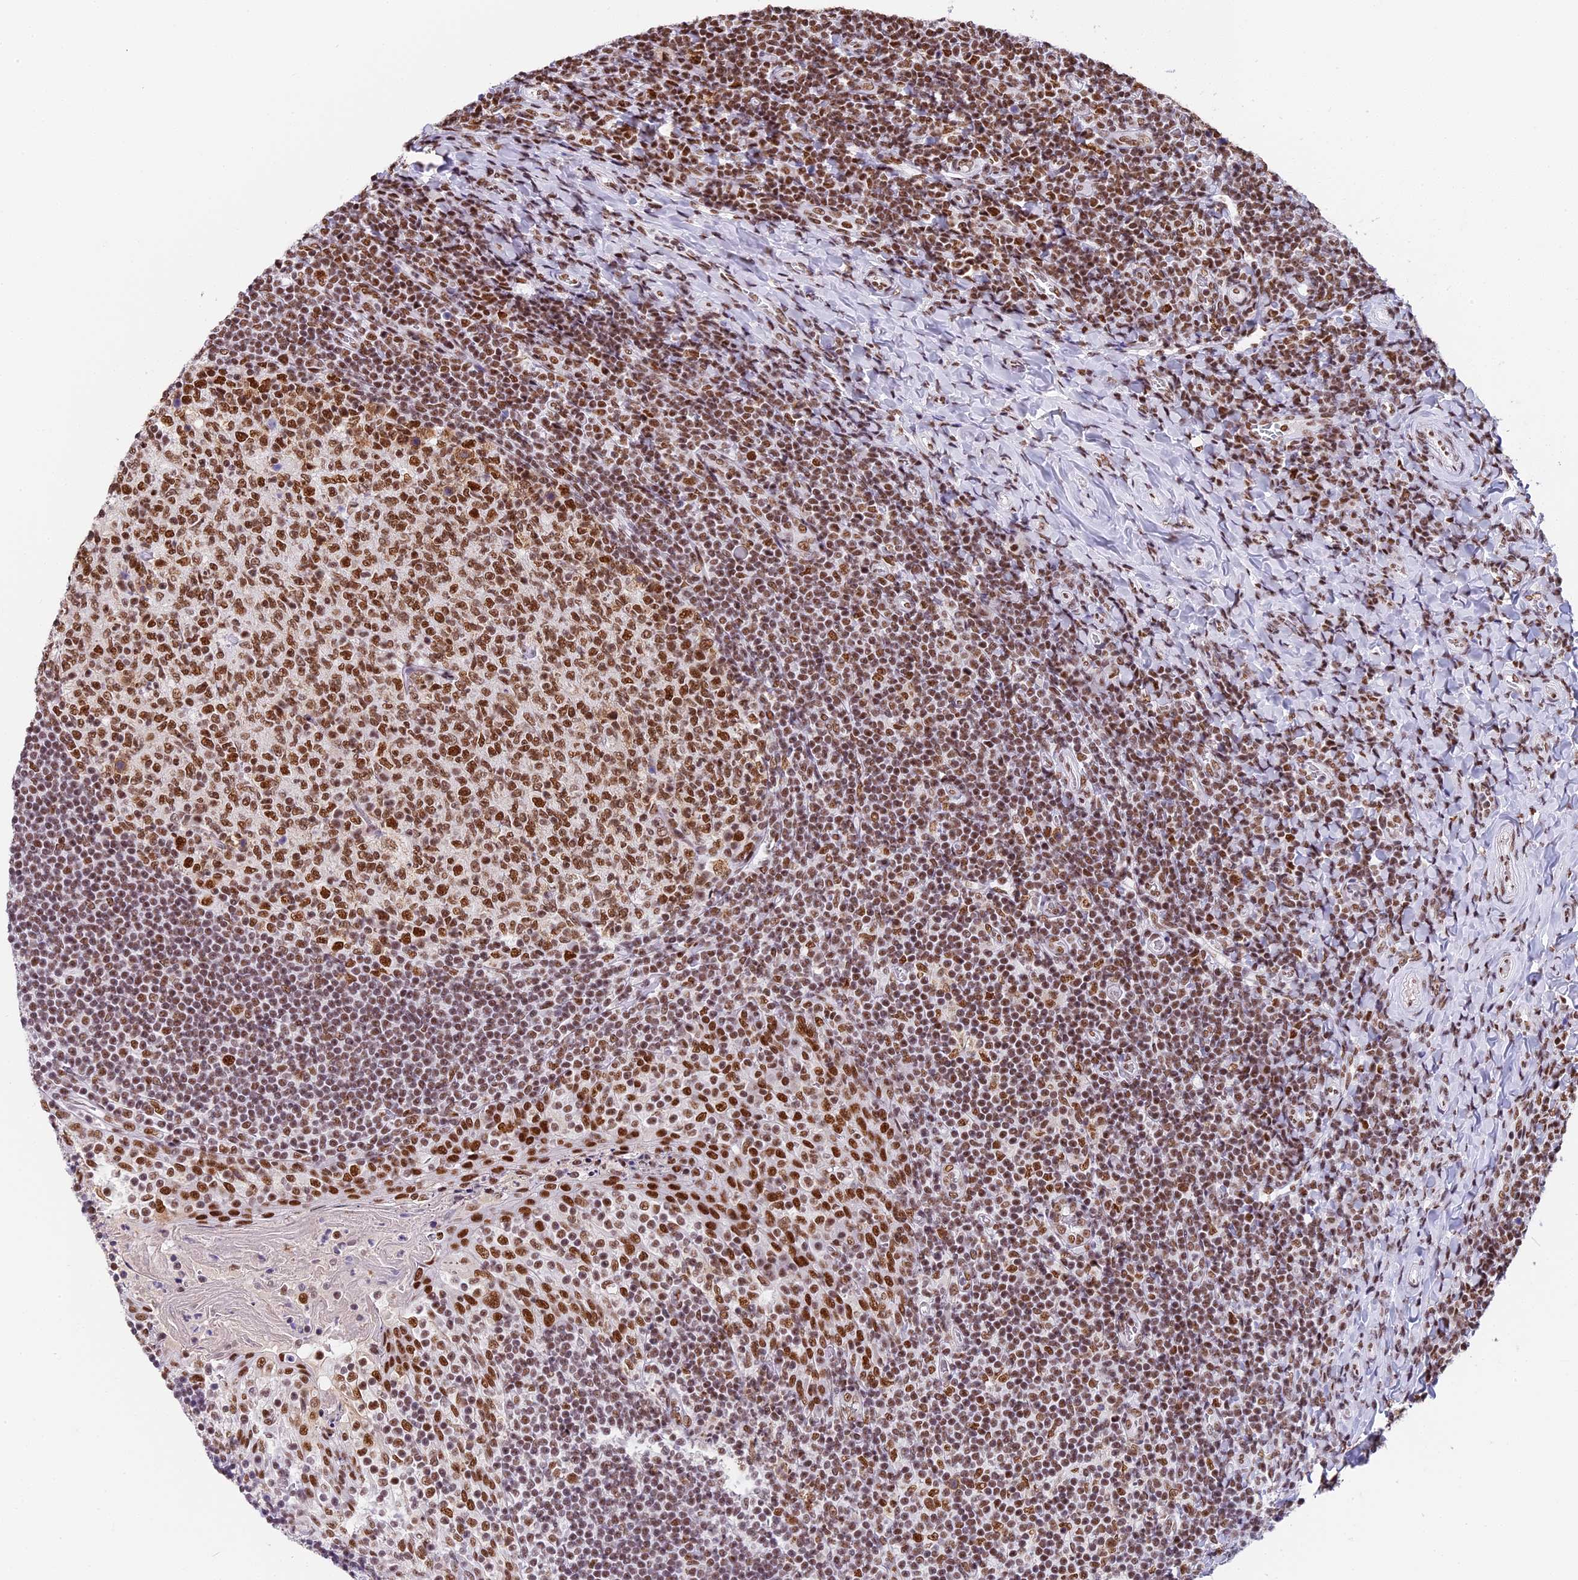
{"staining": {"intensity": "strong", "quantity": ">75%", "location": "nuclear"}, "tissue": "tonsil", "cell_type": "Germinal center cells", "image_type": "normal", "snomed": [{"axis": "morphology", "description": "Normal tissue, NOS"}, {"axis": "topography", "description": "Tonsil"}], "caption": "This is a micrograph of IHC staining of benign tonsil, which shows strong expression in the nuclear of germinal center cells.", "gene": "SBNO1", "patient": {"sex": "female", "age": 10}}